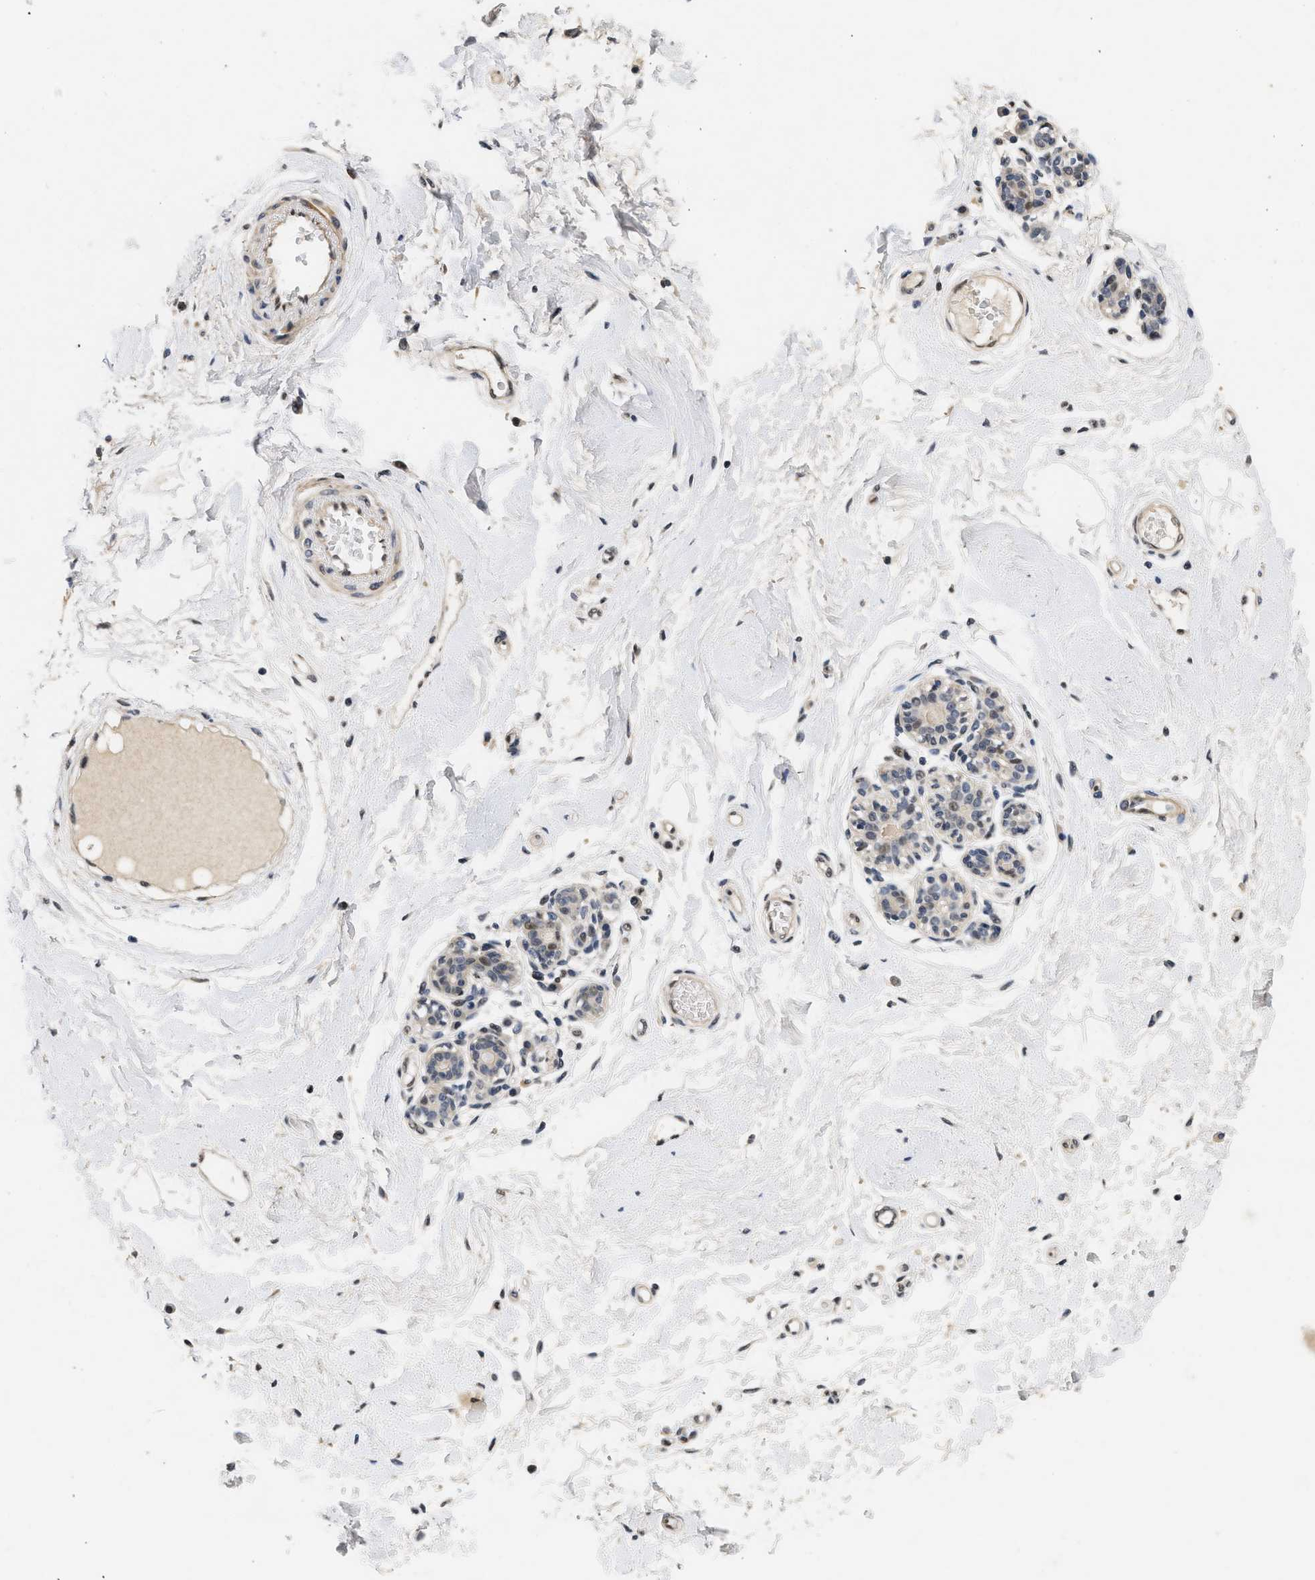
{"staining": {"intensity": "negative", "quantity": "none", "location": "none"}, "tissue": "breast", "cell_type": "Adipocytes", "image_type": "normal", "snomed": [{"axis": "morphology", "description": "Normal tissue, NOS"}, {"axis": "morphology", "description": "Lobular carcinoma"}, {"axis": "topography", "description": "Breast"}], "caption": "Immunohistochemistry (IHC) of unremarkable human breast demonstrates no expression in adipocytes.", "gene": "VIP", "patient": {"sex": "female", "age": 59}}